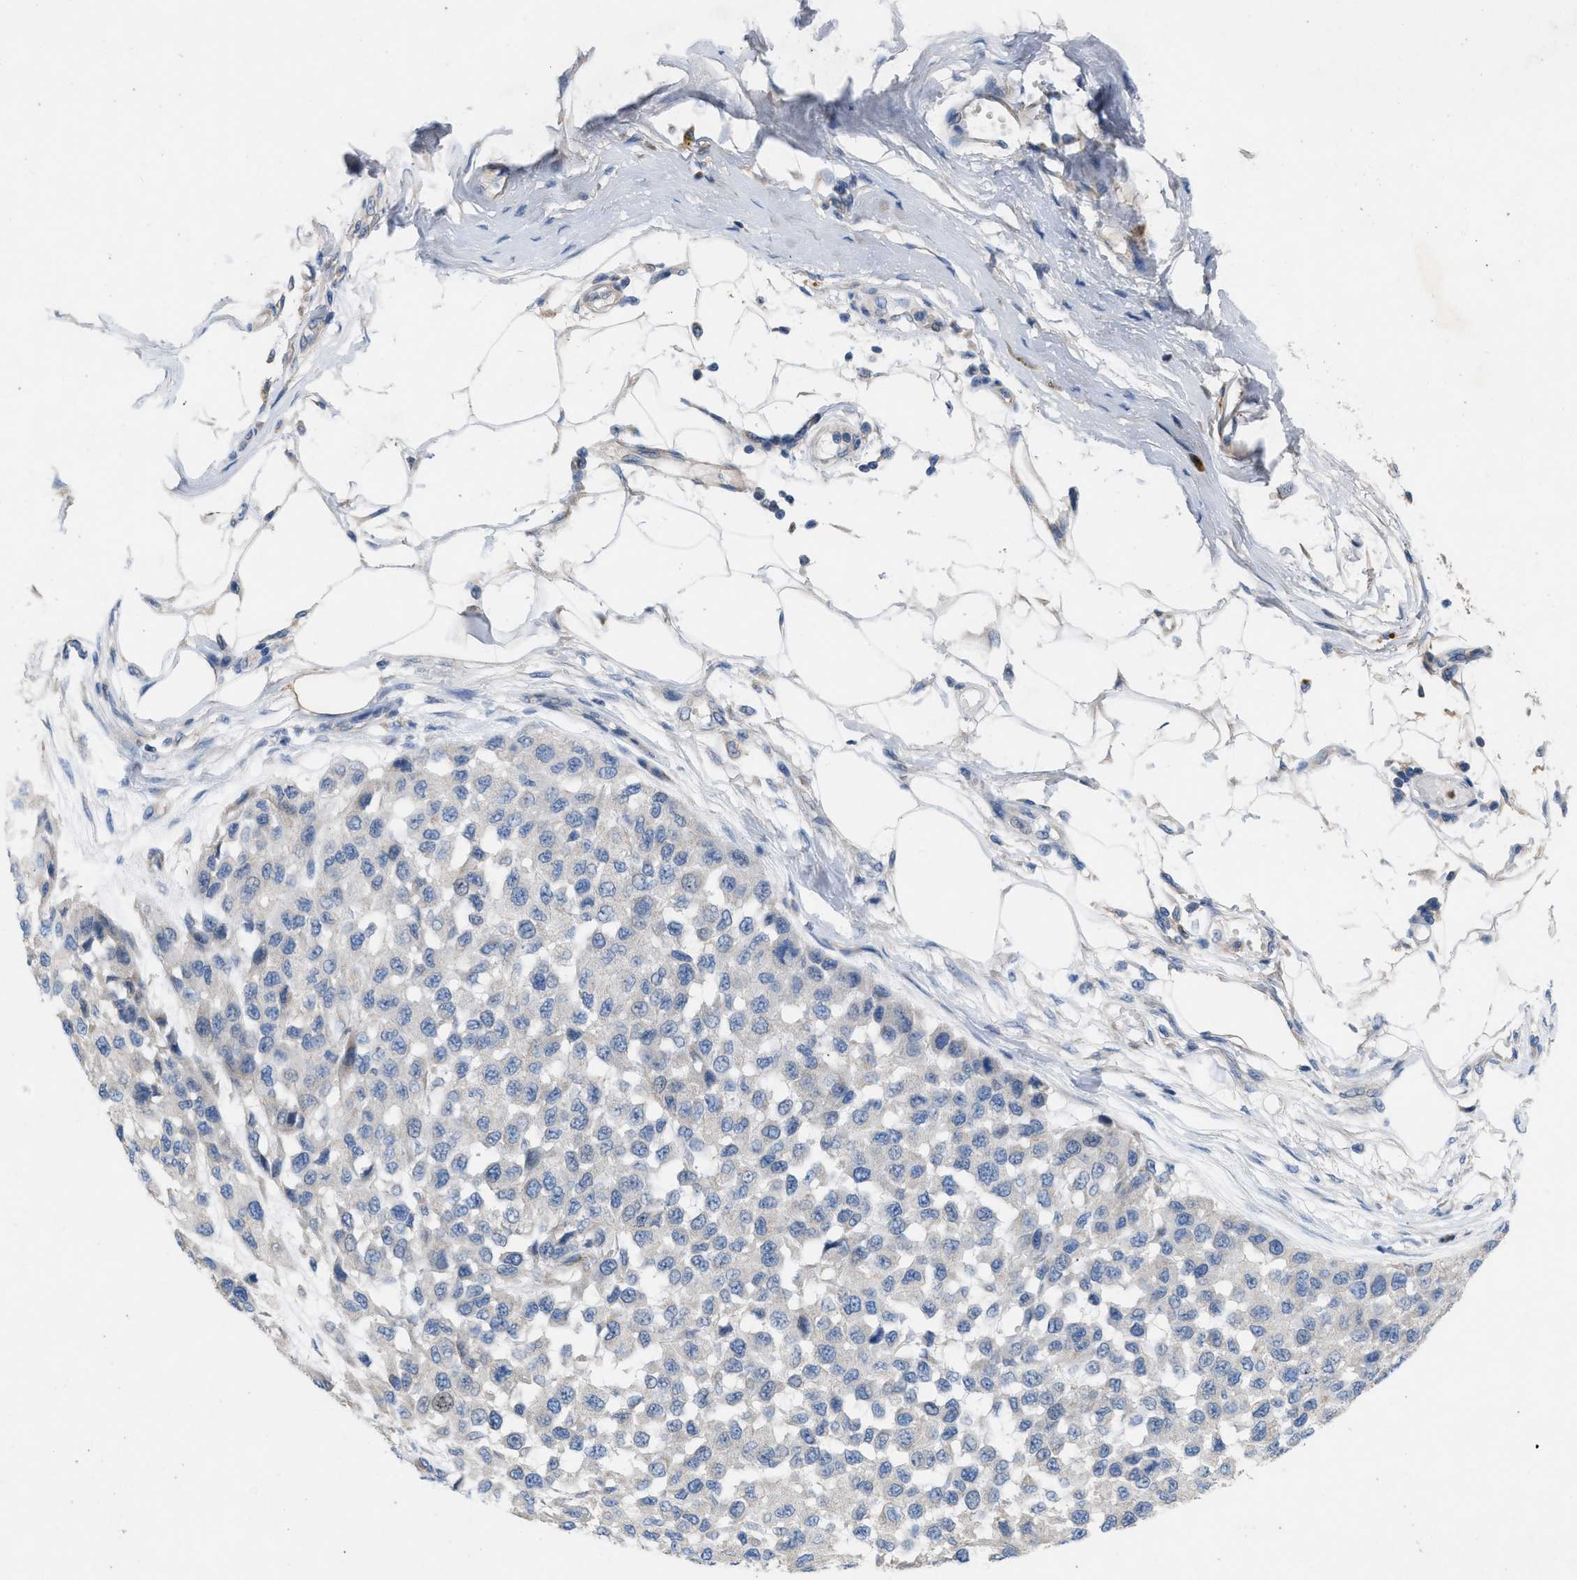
{"staining": {"intensity": "negative", "quantity": "none", "location": "none"}, "tissue": "melanoma", "cell_type": "Tumor cells", "image_type": "cancer", "snomed": [{"axis": "morphology", "description": "Normal tissue, NOS"}, {"axis": "morphology", "description": "Malignant melanoma, NOS"}, {"axis": "topography", "description": "Skin"}], "caption": "Immunohistochemical staining of malignant melanoma reveals no significant staining in tumor cells.", "gene": "PLPPR5", "patient": {"sex": "male", "age": 62}}